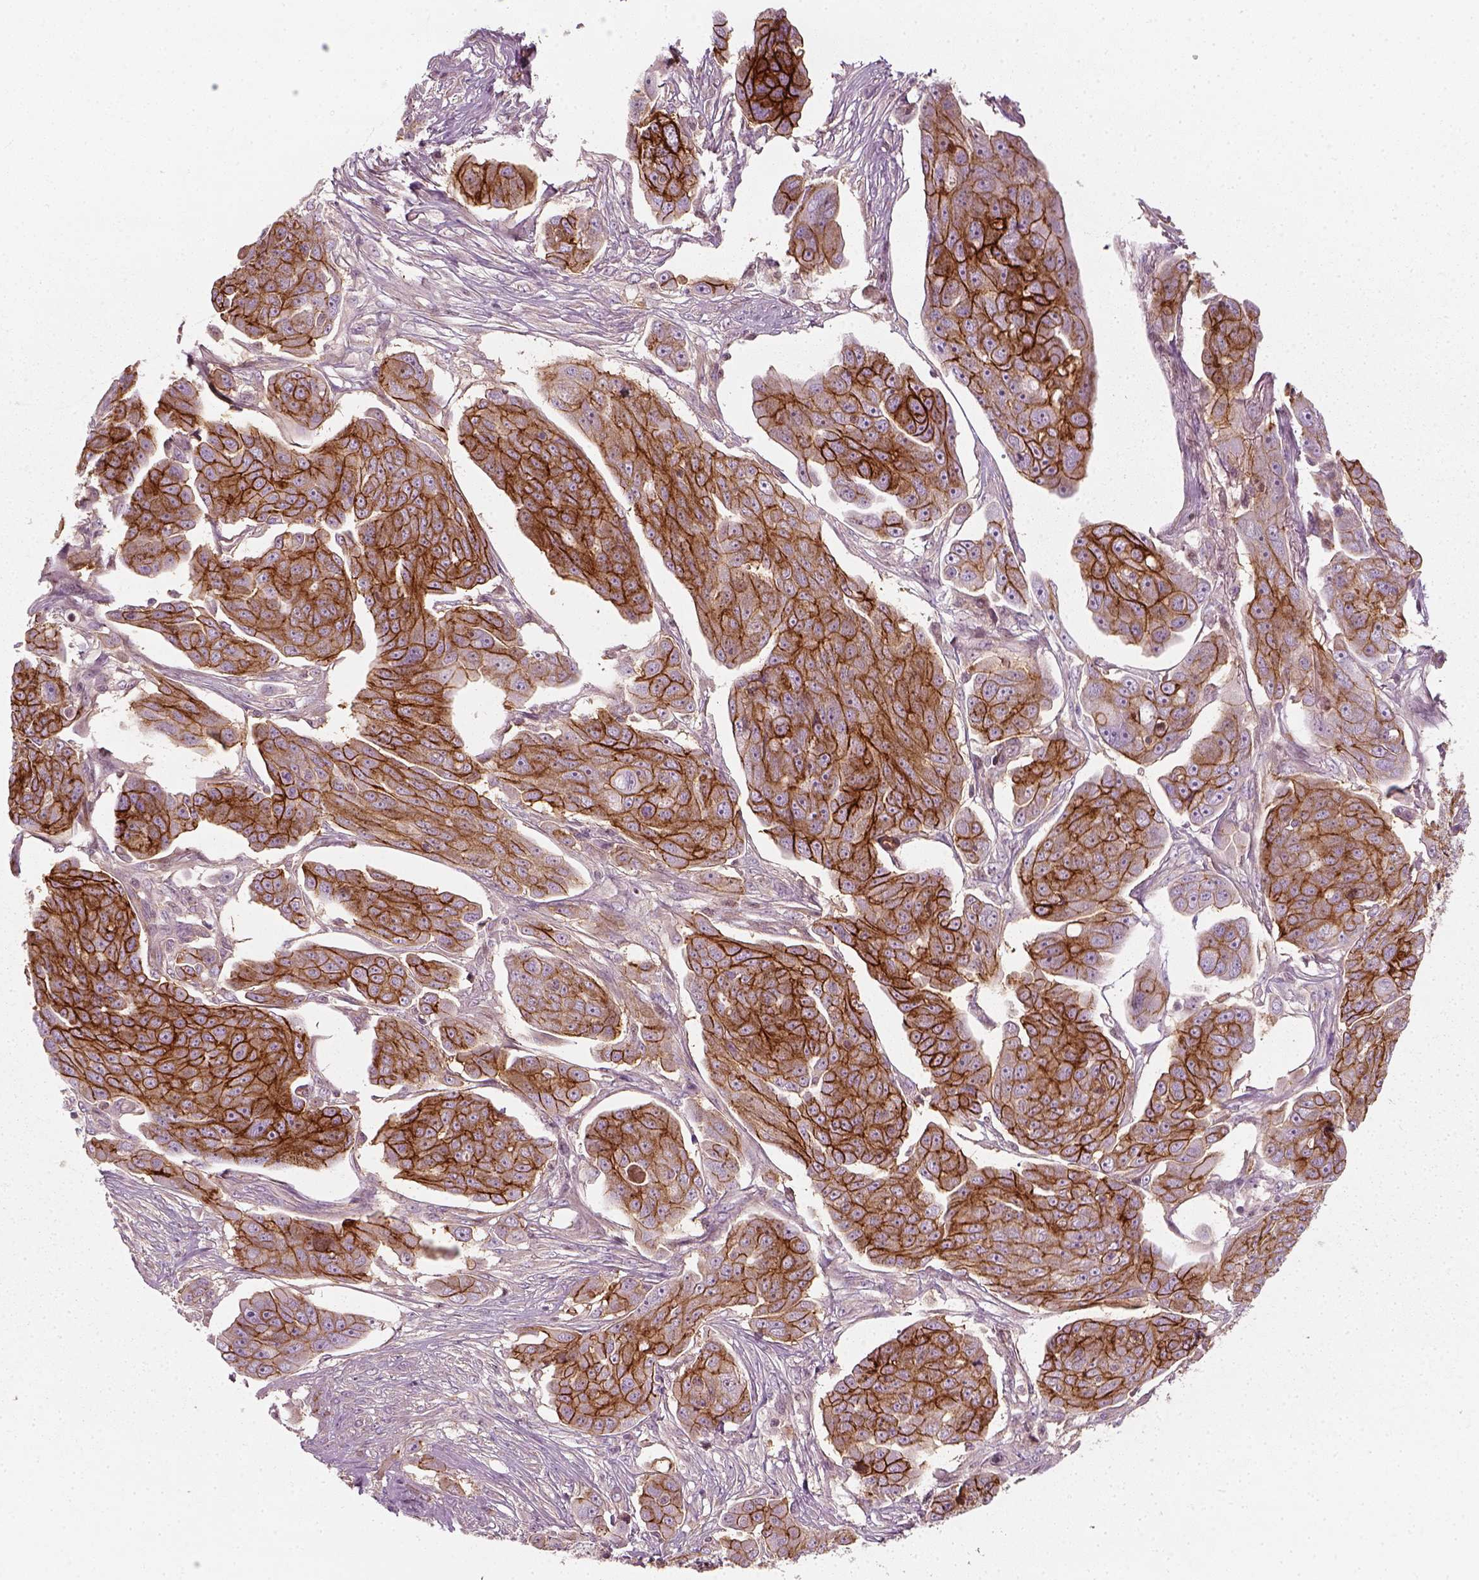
{"staining": {"intensity": "strong", "quantity": ">75%", "location": "cytoplasmic/membranous"}, "tissue": "ovarian cancer", "cell_type": "Tumor cells", "image_type": "cancer", "snomed": [{"axis": "morphology", "description": "Carcinoma, endometroid"}, {"axis": "topography", "description": "Ovary"}], "caption": "Immunohistochemistry of ovarian endometroid carcinoma demonstrates high levels of strong cytoplasmic/membranous positivity in approximately >75% of tumor cells. (DAB IHC with brightfield microscopy, high magnification).", "gene": "NPTN", "patient": {"sex": "female", "age": 70}}